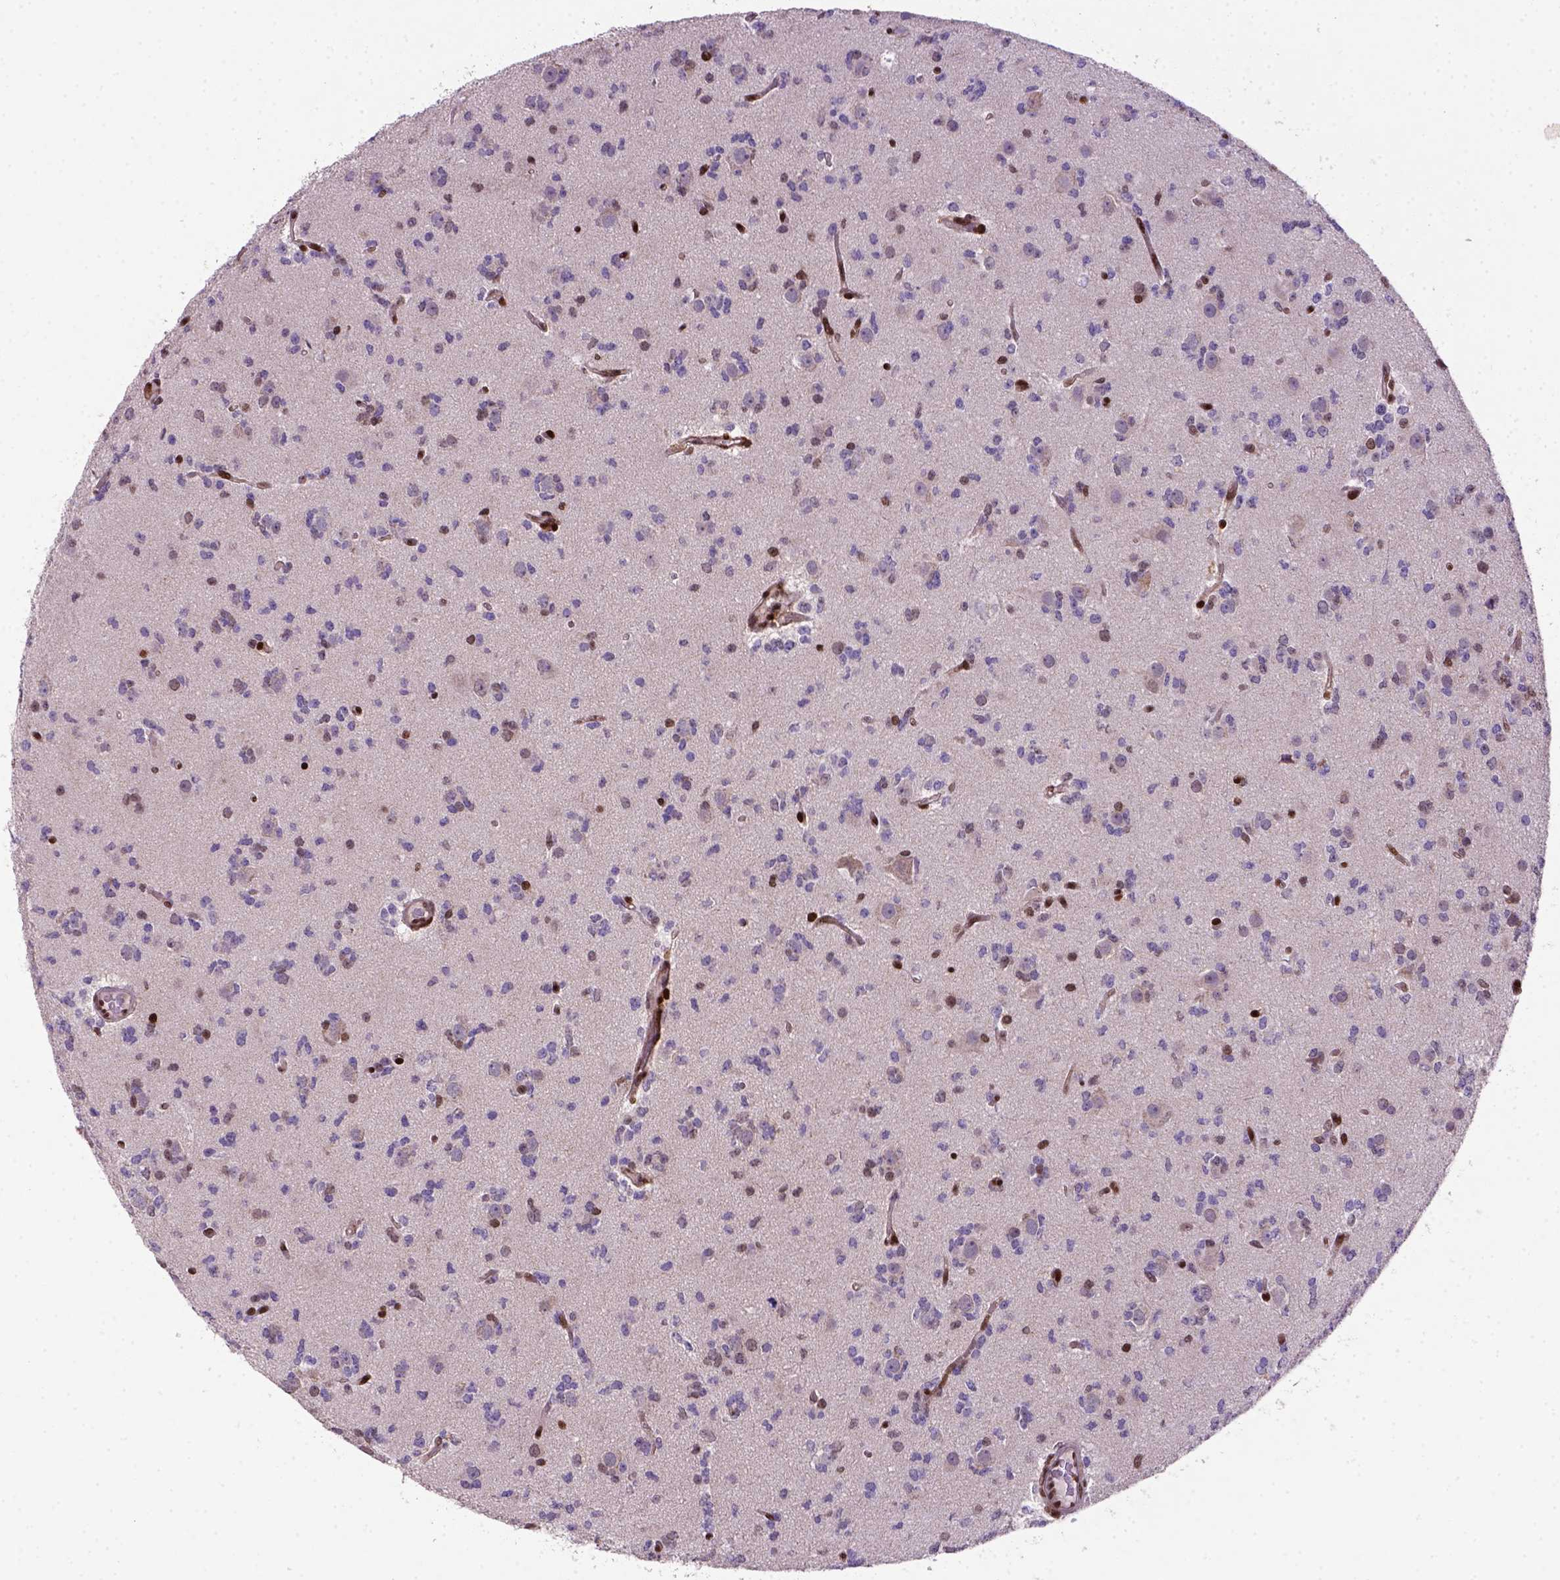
{"staining": {"intensity": "moderate", "quantity": "<25%", "location": "nuclear"}, "tissue": "glioma", "cell_type": "Tumor cells", "image_type": "cancer", "snomed": [{"axis": "morphology", "description": "Glioma, malignant, Low grade"}, {"axis": "topography", "description": "Brain"}], "caption": "IHC of human malignant low-grade glioma reveals low levels of moderate nuclear expression in about <25% of tumor cells. (IHC, brightfield microscopy, high magnification).", "gene": "MGMT", "patient": {"sex": "male", "age": 27}}